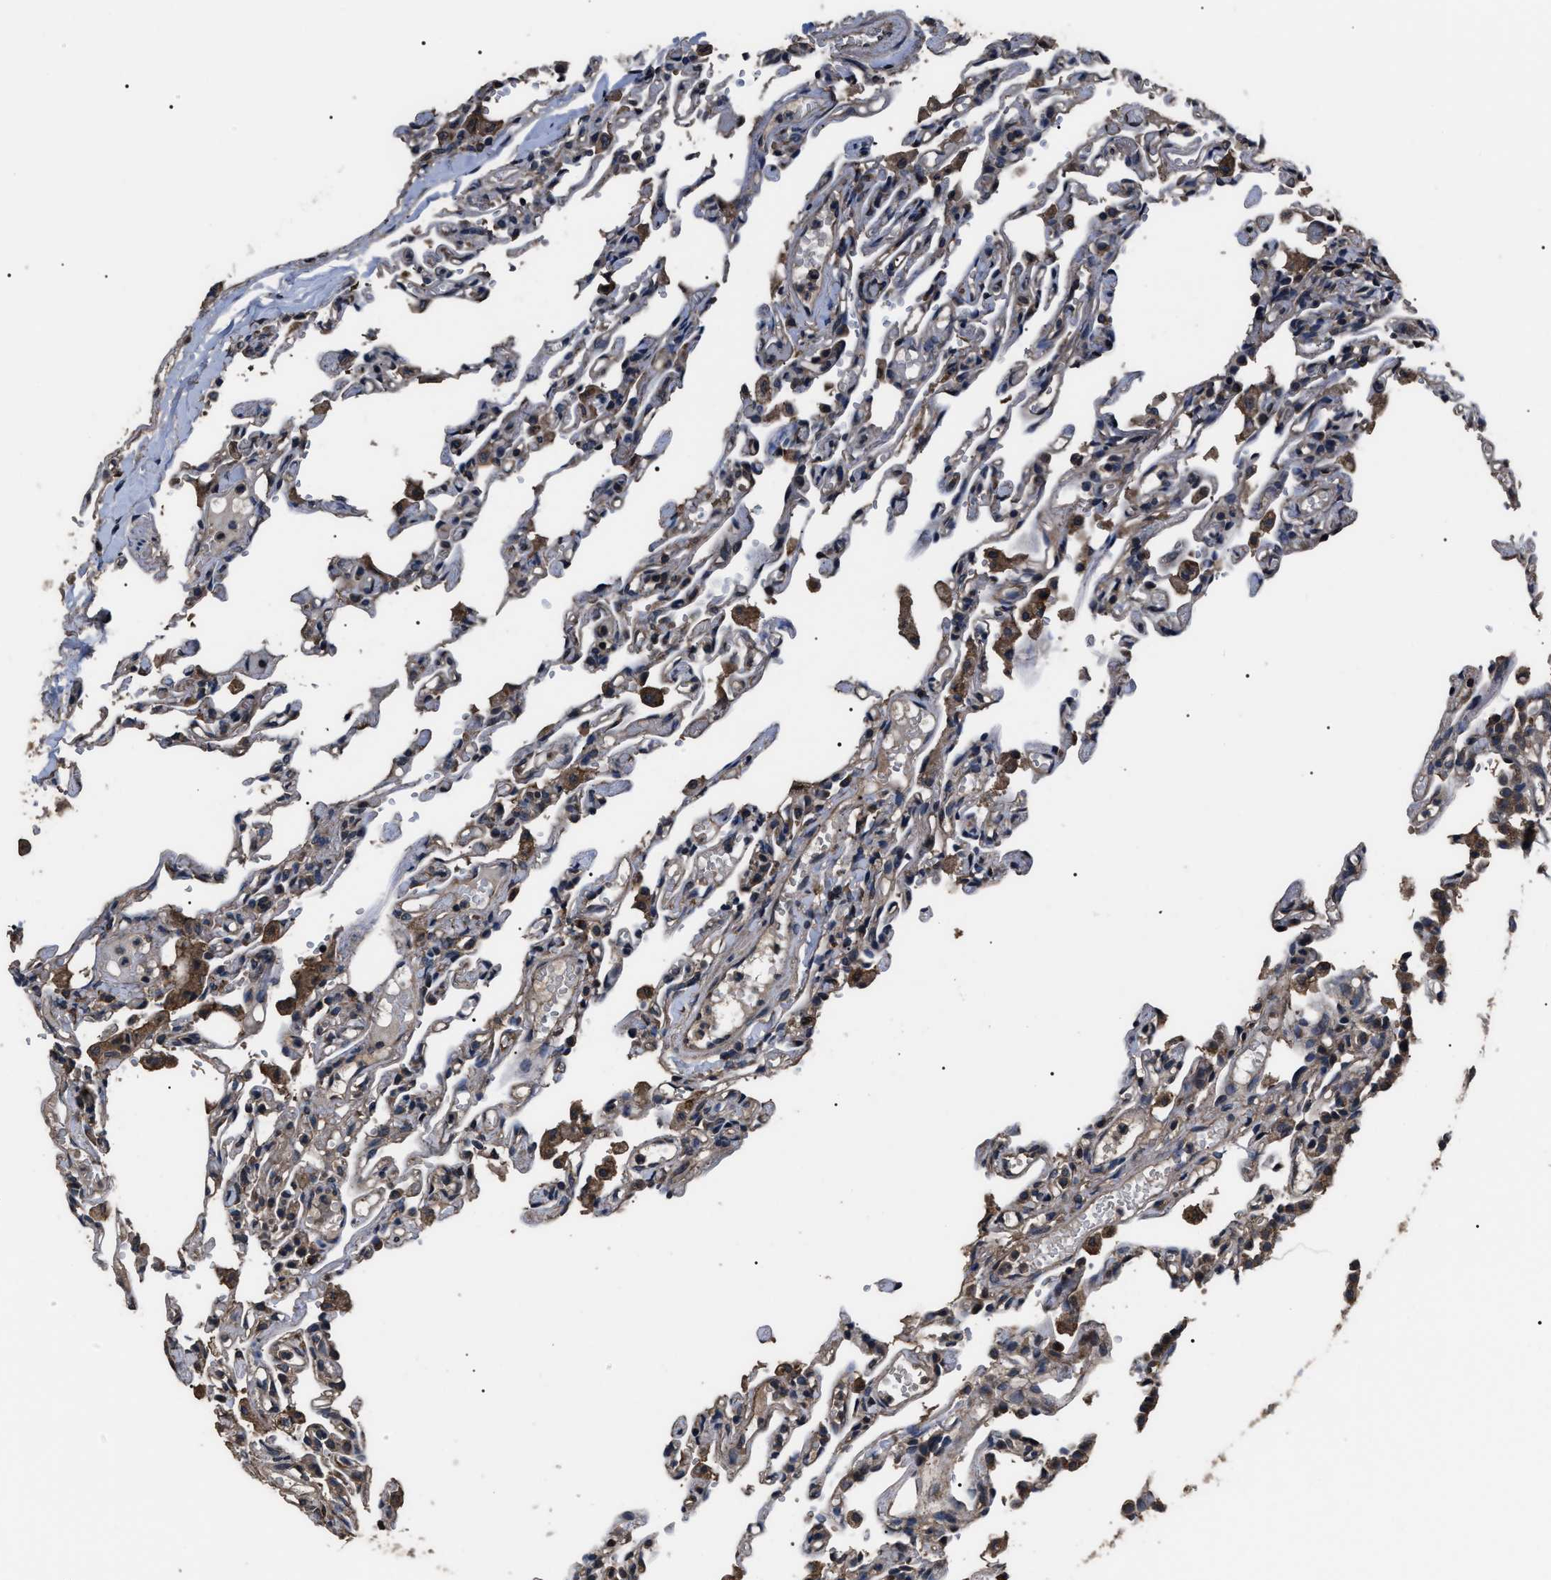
{"staining": {"intensity": "weak", "quantity": "25%-75%", "location": "cytoplasmic/membranous"}, "tissue": "lung", "cell_type": "Alveolar cells", "image_type": "normal", "snomed": [{"axis": "morphology", "description": "Normal tissue, NOS"}, {"axis": "topography", "description": "Lung"}], "caption": "Immunohistochemical staining of benign human lung displays 25%-75% levels of weak cytoplasmic/membranous protein positivity in approximately 25%-75% of alveolar cells.", "gene": "RNF216", "patient": {"sex": "male", "age": 21}}